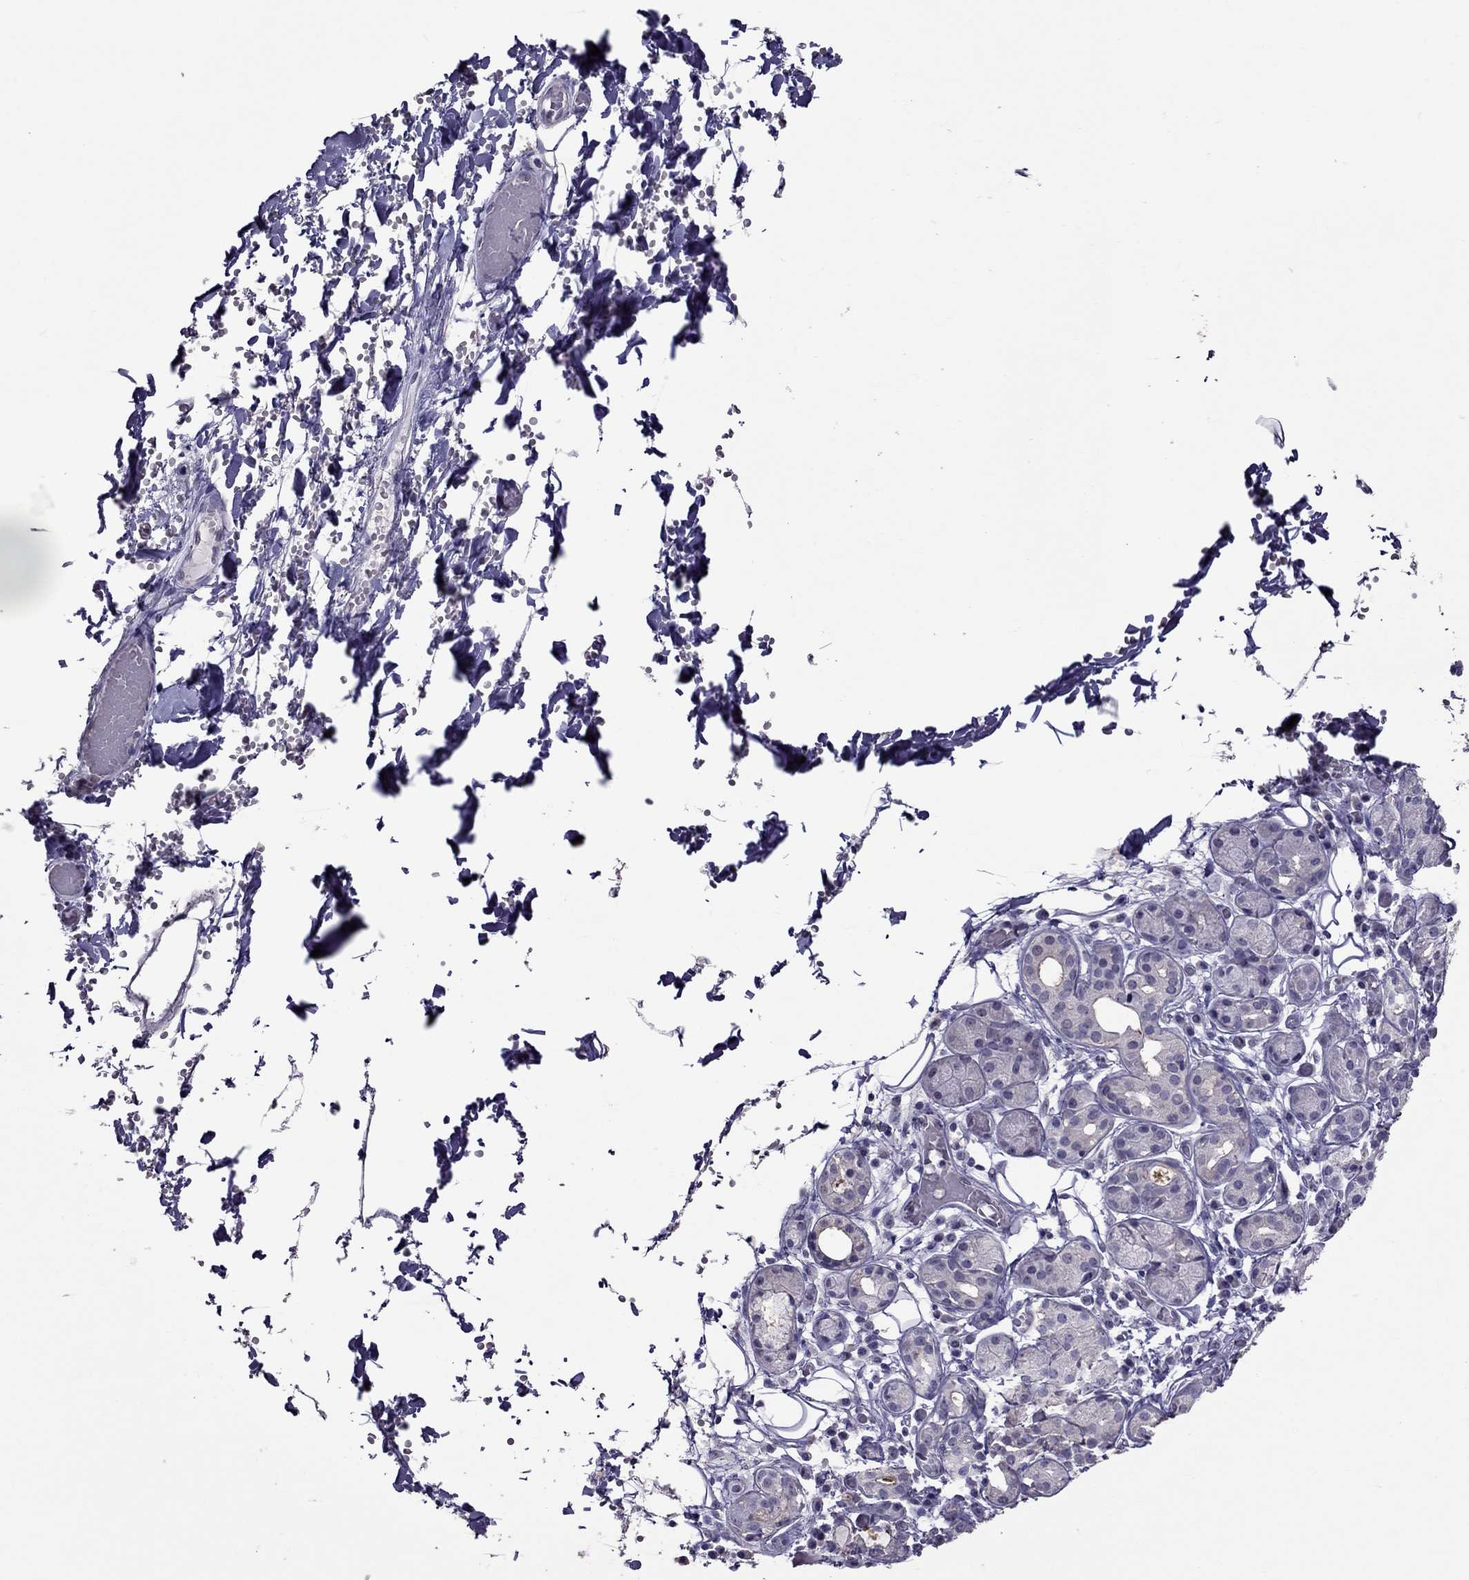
{"staining": {"intensity": "negative", "quantity": "none", "location": "none"}, "tissue": "salivary gland", "cell_type": "Glandular cells", "image_type": "normal", "snomed": [{"axis": "morphology", "description": "Normal tissue, NOS"}, {"axis": "topography", "description": "Salivary gland"}, {"axis": "topography", "description": "Peripheral nerve tissue"}], "caption": "Salivary gland stained for a protein using immunohistochemistry demonstrates no expression glandular cells.", "gene": "LRRC46", "patient": {"sex": "male", "age": 71}}